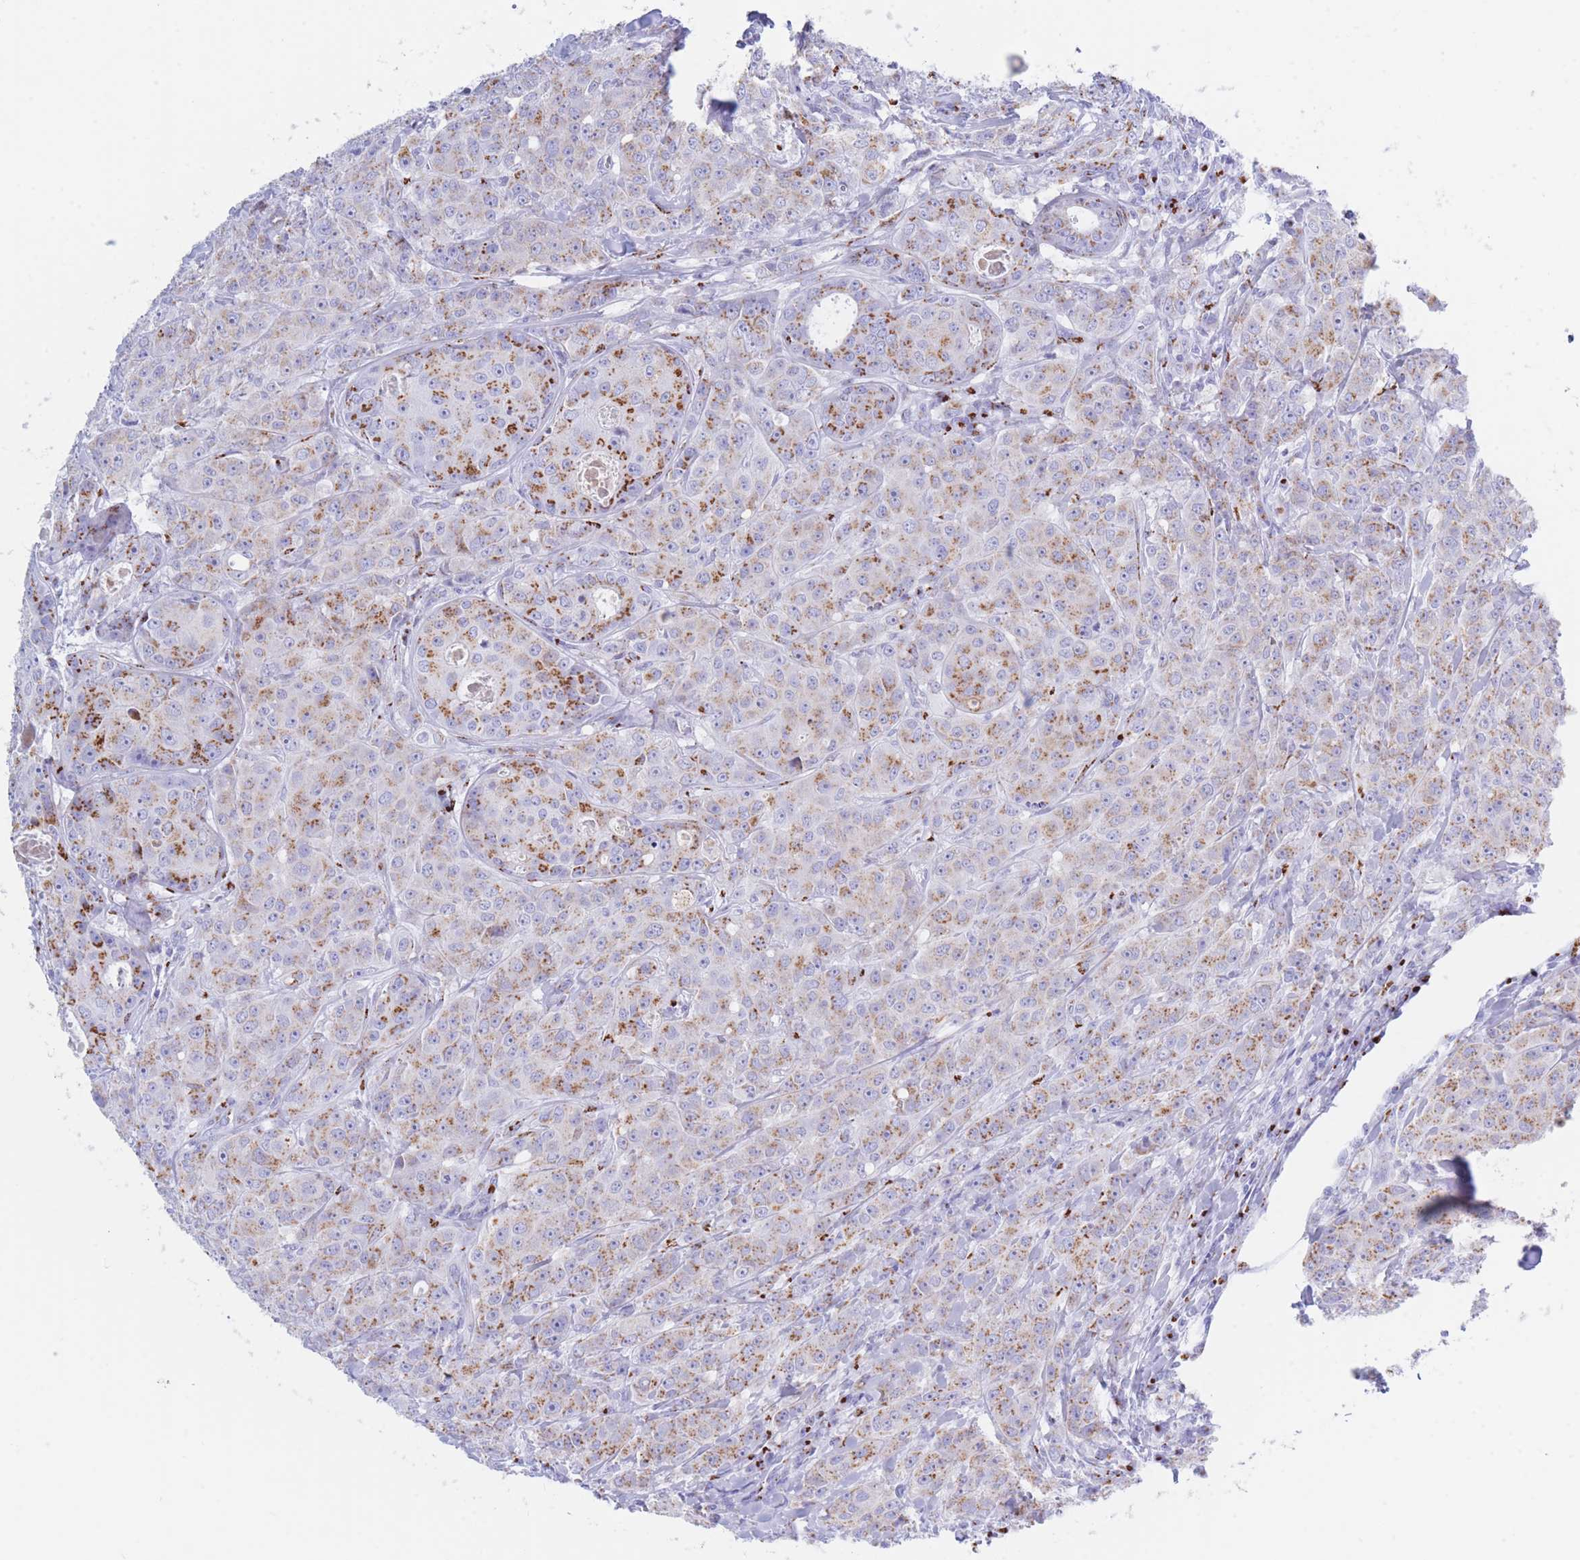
{"staining": {"intensity": "moderate", "quantity": "25%-75%", "location": "cytoplasmic/membranous"}, "tissue": "breast cancer", "cell_type": "Tumor cells", "image_type": "cancer", "snomed": [{"axis": "morphology", "description": "Duct carcinoma"}, {"axis": "topography", "description": "Breast"}], "caption": "Brown immunohistochemical staining in intraductal carcinoma (breast) shows moderate cytoplasmic/membranous positivity in approximately 25%-75% of tumor cells.", "gene": "FAM3C", "patient": {"sex": "female", "age": 43}}